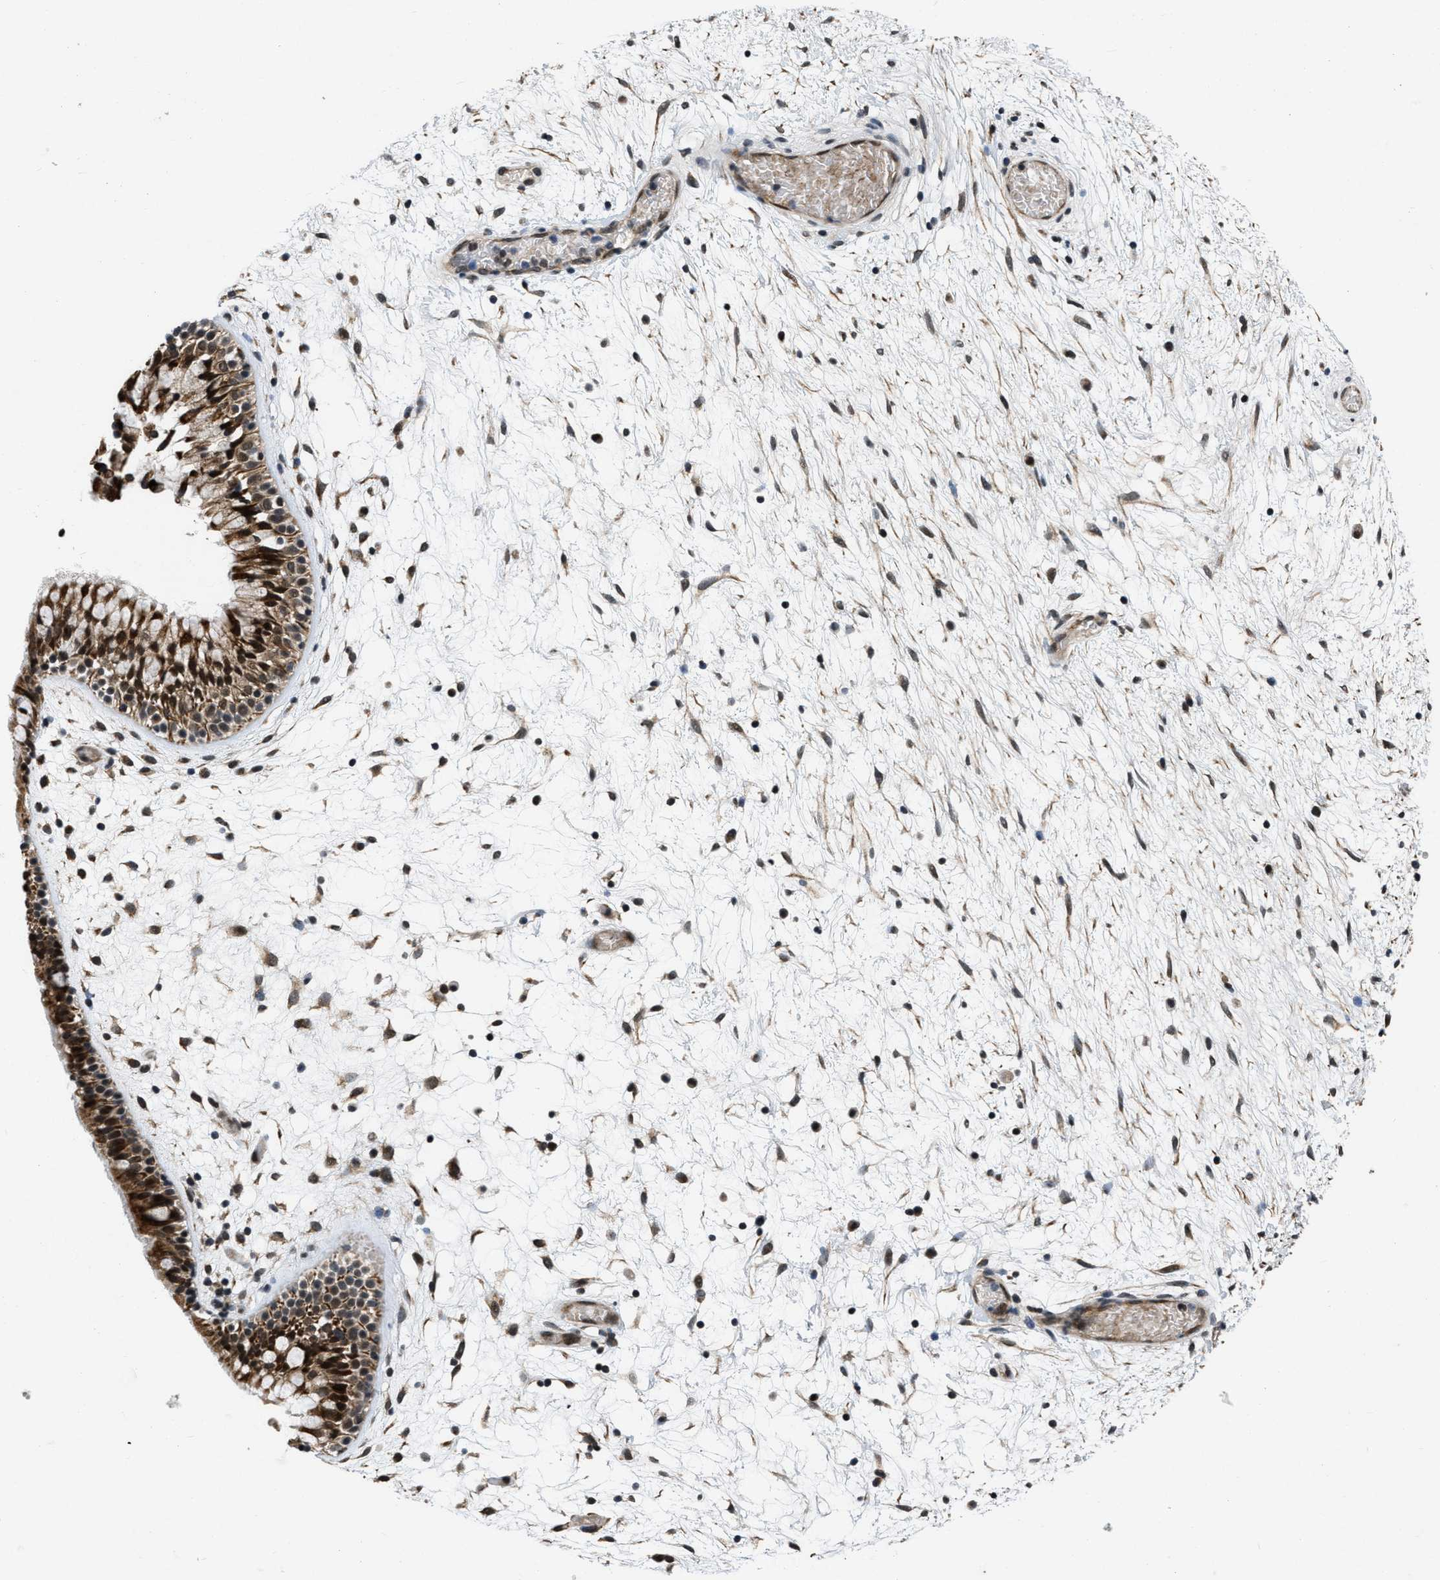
{"staining": {"intensity": "strong", "quantity": ">75%", "location": "cytoplasmic/membranous,nuclear"}, "tissue": "nasopharynx", "cell_type": "Respiratory epithelial cells", "image_type": "normal", "snomed": [{"axis": "morphology", "description": "Normal tissue, NOS"}, {"axis": "morphology", "description": "Inflammation, NOS"}, {"axis": "topography", "description": "Nasopharynx"}], "caption": "Nasopharynx stained with IHC shows strong cytoplasmic/membranous,nuclear staining in approximately >75% of respiratory epithelial cells.", "gene": "ZNHIT1", "patient": {"sex": "male", "age": 48}}